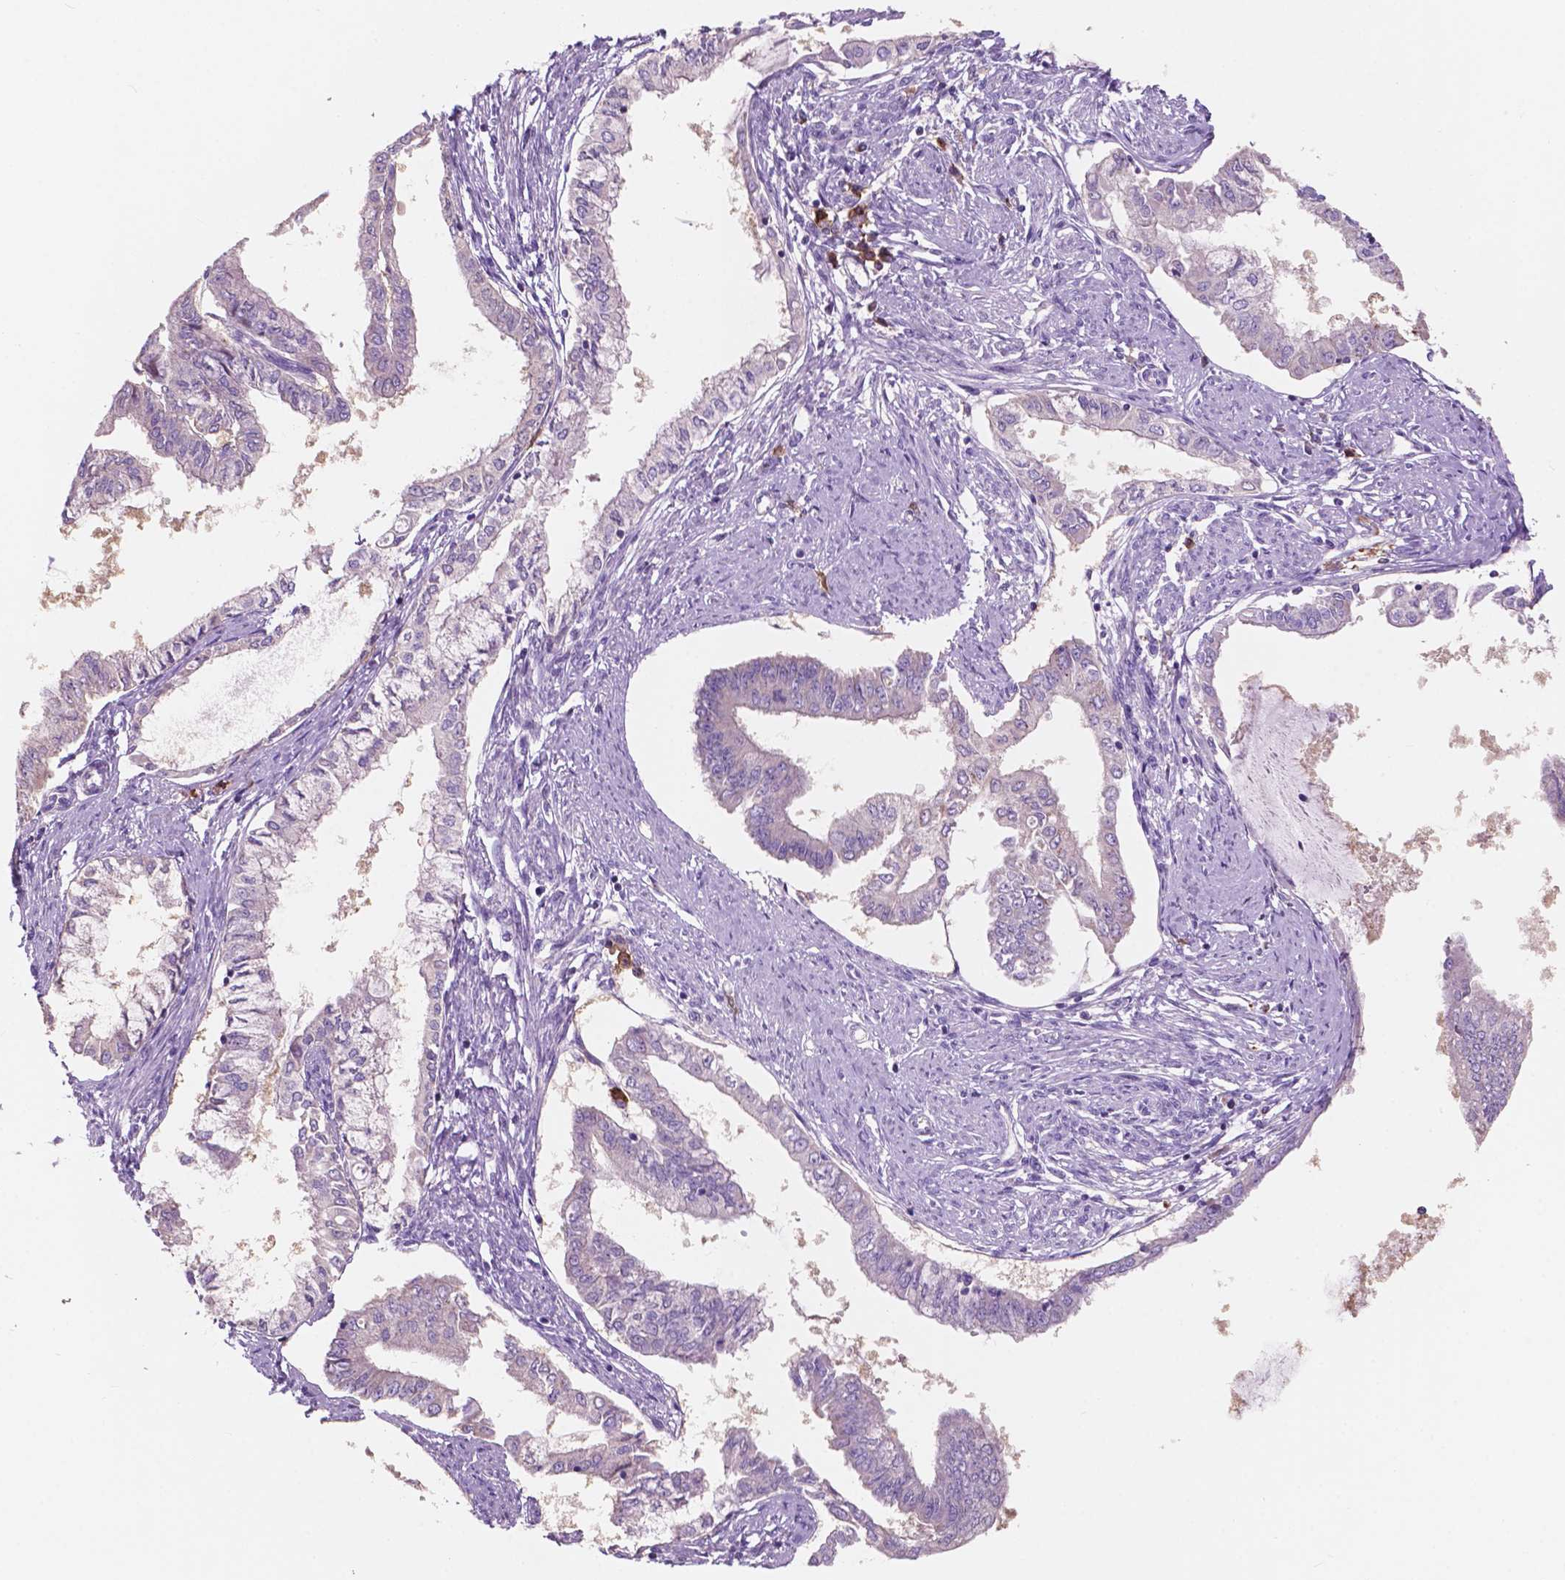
{"staining": {"intensity": "negative", "quantity": "none", "location": "none"}, "tissue": "endometrial cancer", "cell_type": "Tumor cells", "image_type": "cancer", "snomed": [{"axis": "morphology", "description": "Adenocarcinoma, NOS"}, {"axis": "topography", "description": "Endometrium"}], "caption": "Endometrial cancer was stained to show a protein in brown. There is no significant staining in tumor cells. The staining was performed using DAB (3,3'-diaminobenzidine) to visualize the protein expression in brown, while the nuclei were stained in blue with hematoxylin (Magnification: 20x).", "gene": "SEMA4A", "patient": {"sex": "female", "age": 76}}